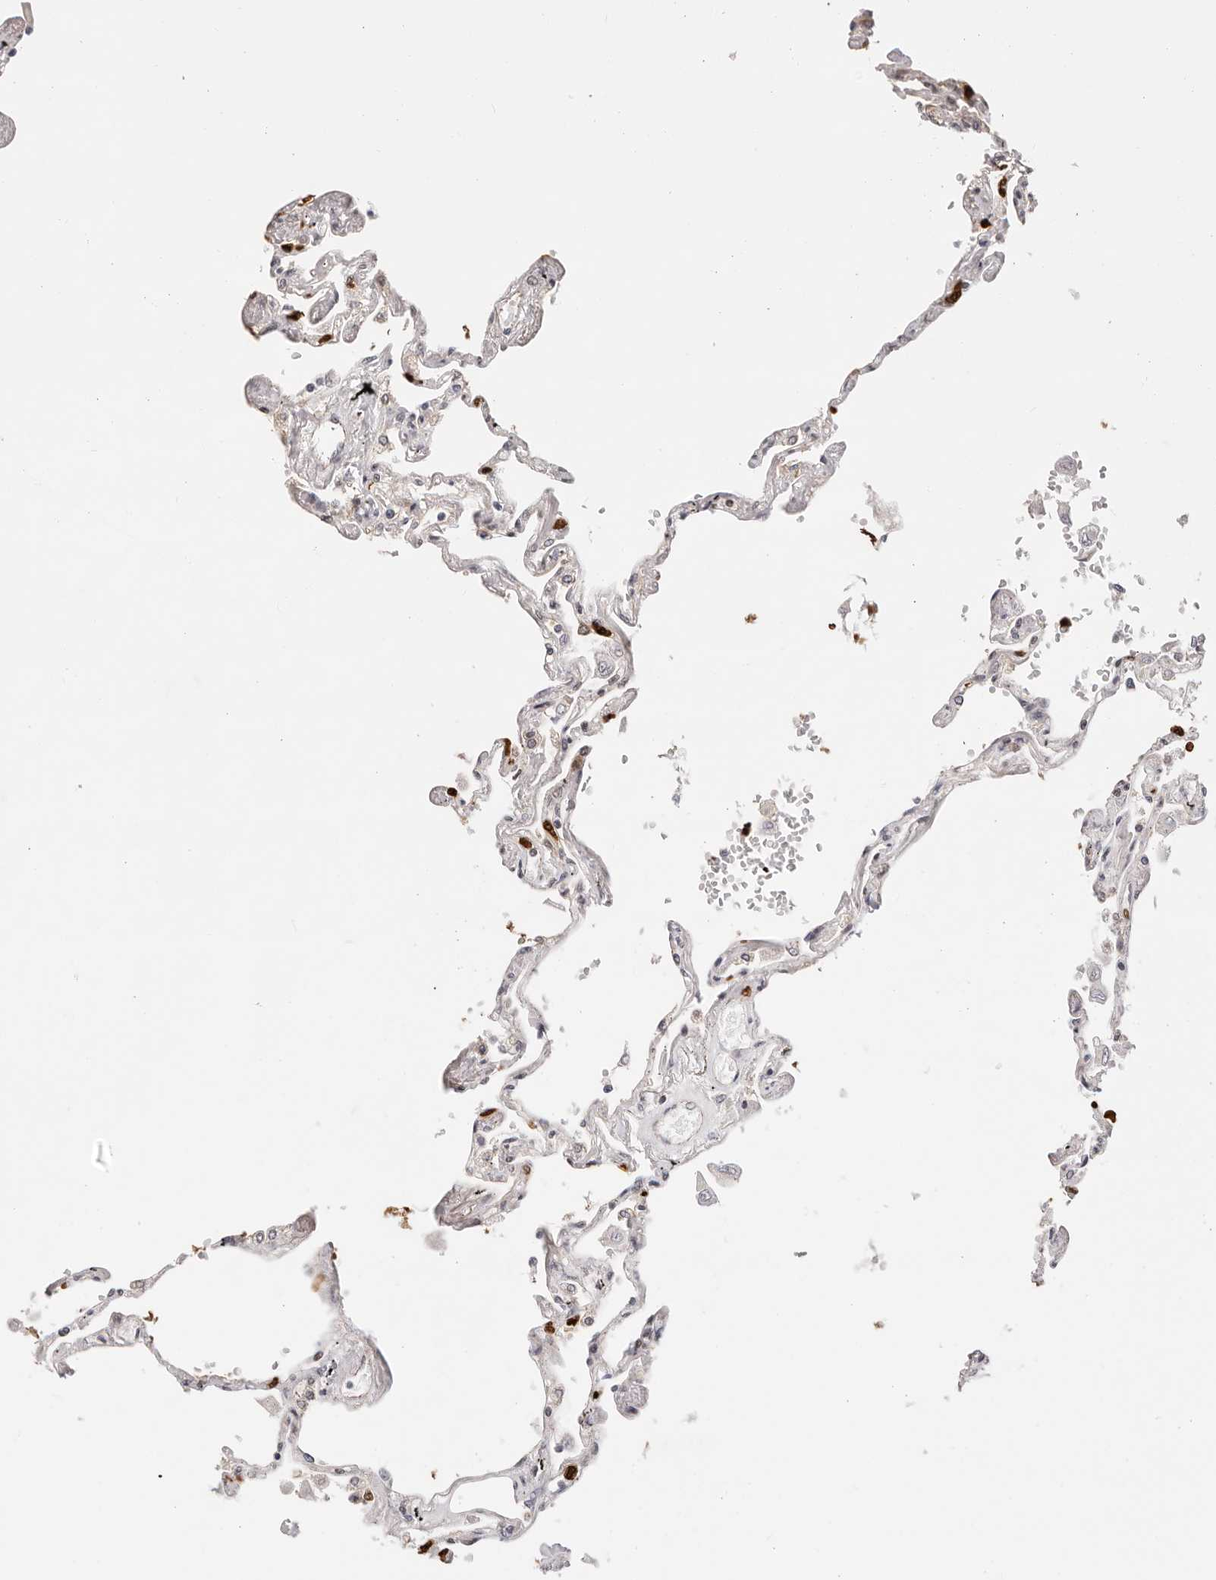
{"staining": {"intensity": "moderate", "quantity": "<25%", "location": "nuclear"}, "tissue": "lung", "cell_type": "Alveolar cells", "image_type": "normal", "snomed": [{"axis": "morphology", "description": "Normal tissue, NOS"}, {"axis": "topography", "description": "Lung"}], "caption": "Benign lung displays moderate nuclear expression in approximately <25% of alveolar cells.", "gene": "AFDN", "patient": {"sex": "female", "age": 67}}